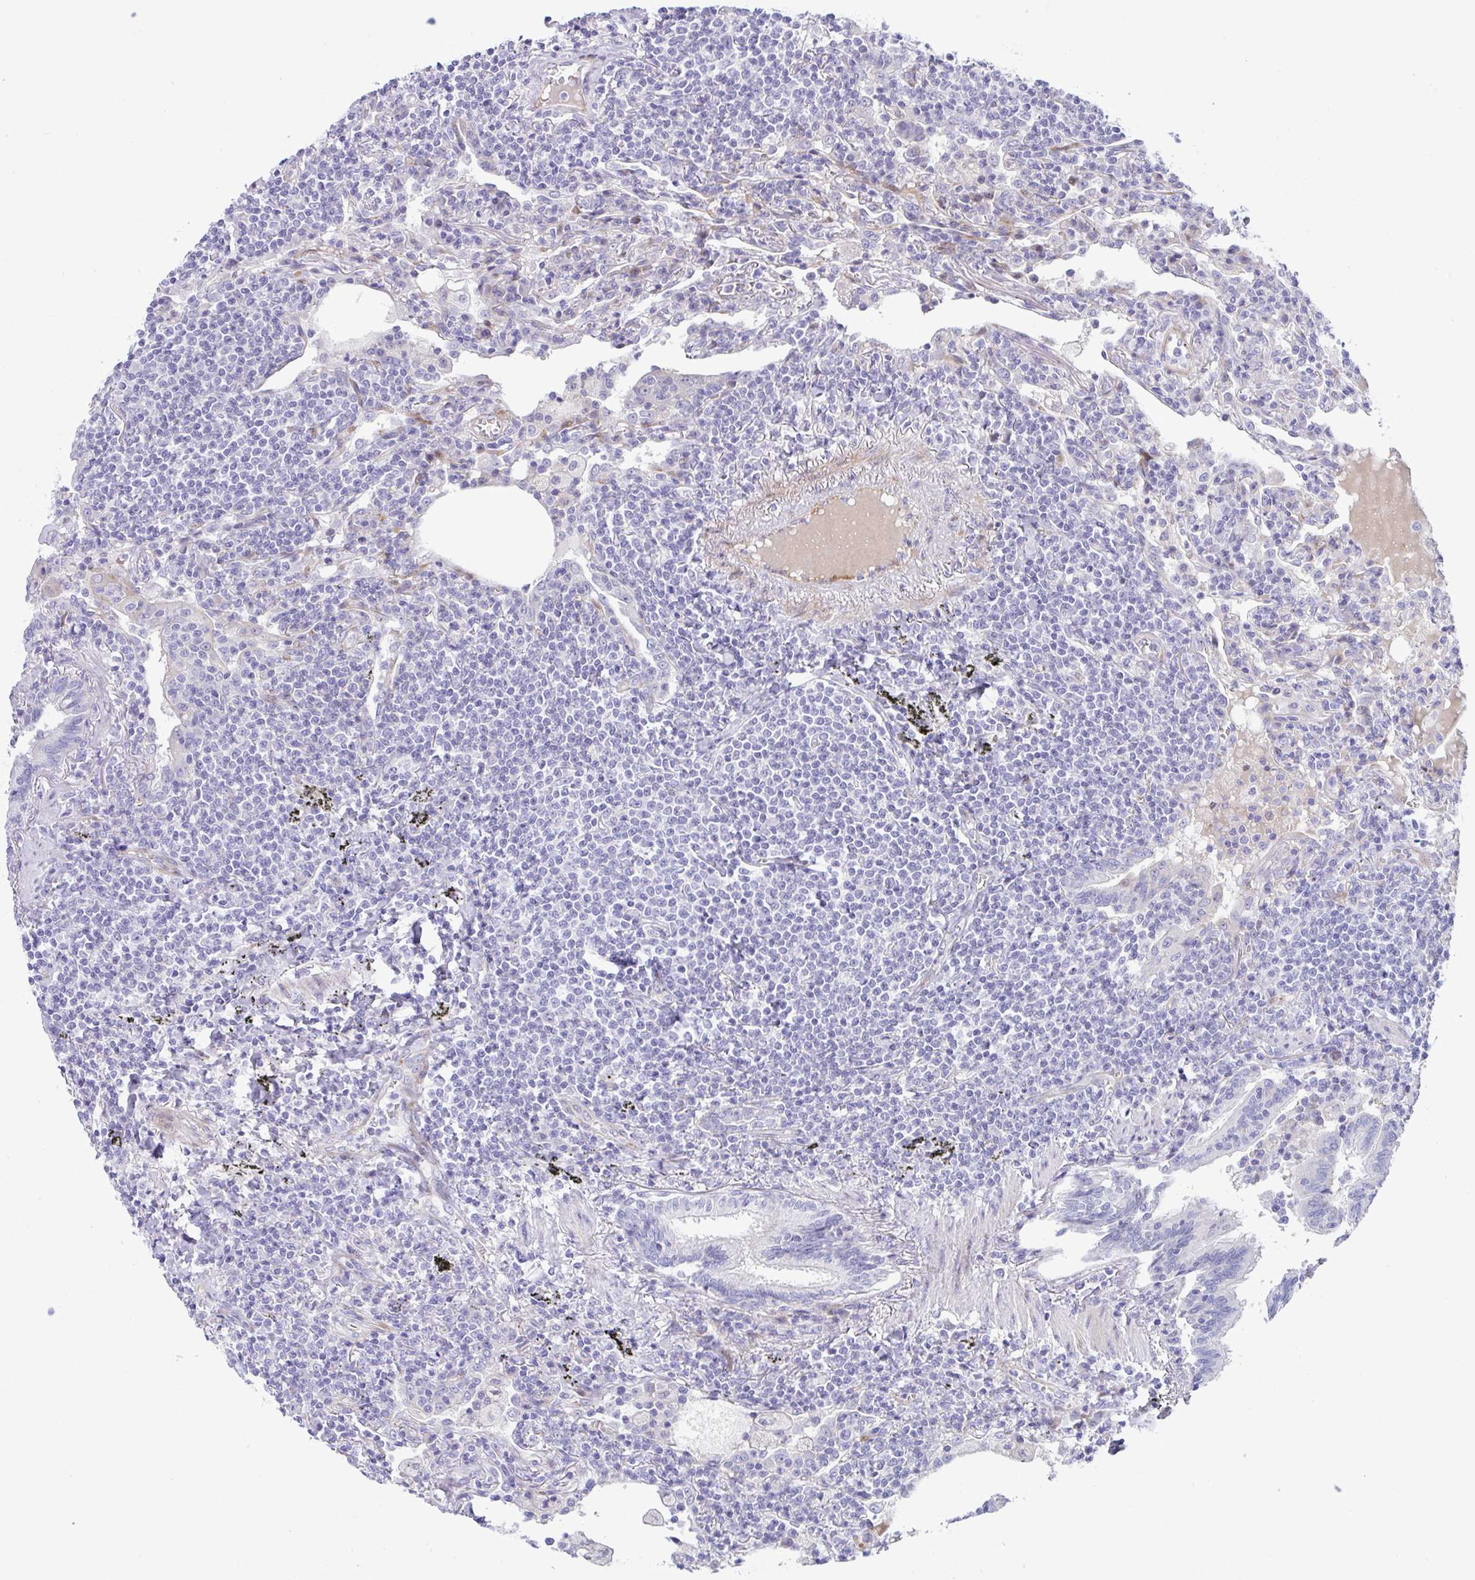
{"staining": {"intensity": "negative", "quantity": "none", "location": "none"}, "tissue": "lymphoma", "cell_type": "Tumor cells", "image_type": "cancer", "snomed": [{"axis": "morphology", "description": "Malignant lymphoma, non-Hodgkin's type, Low grade"}, {"axis": "topography", "description": "Lung"}], "caption": "Immunohistochemical staining of lymphoma displays no significant staining in tumor cells.", "gene": "ZNF713", "patient": {"sex": "female", "age": 71}}